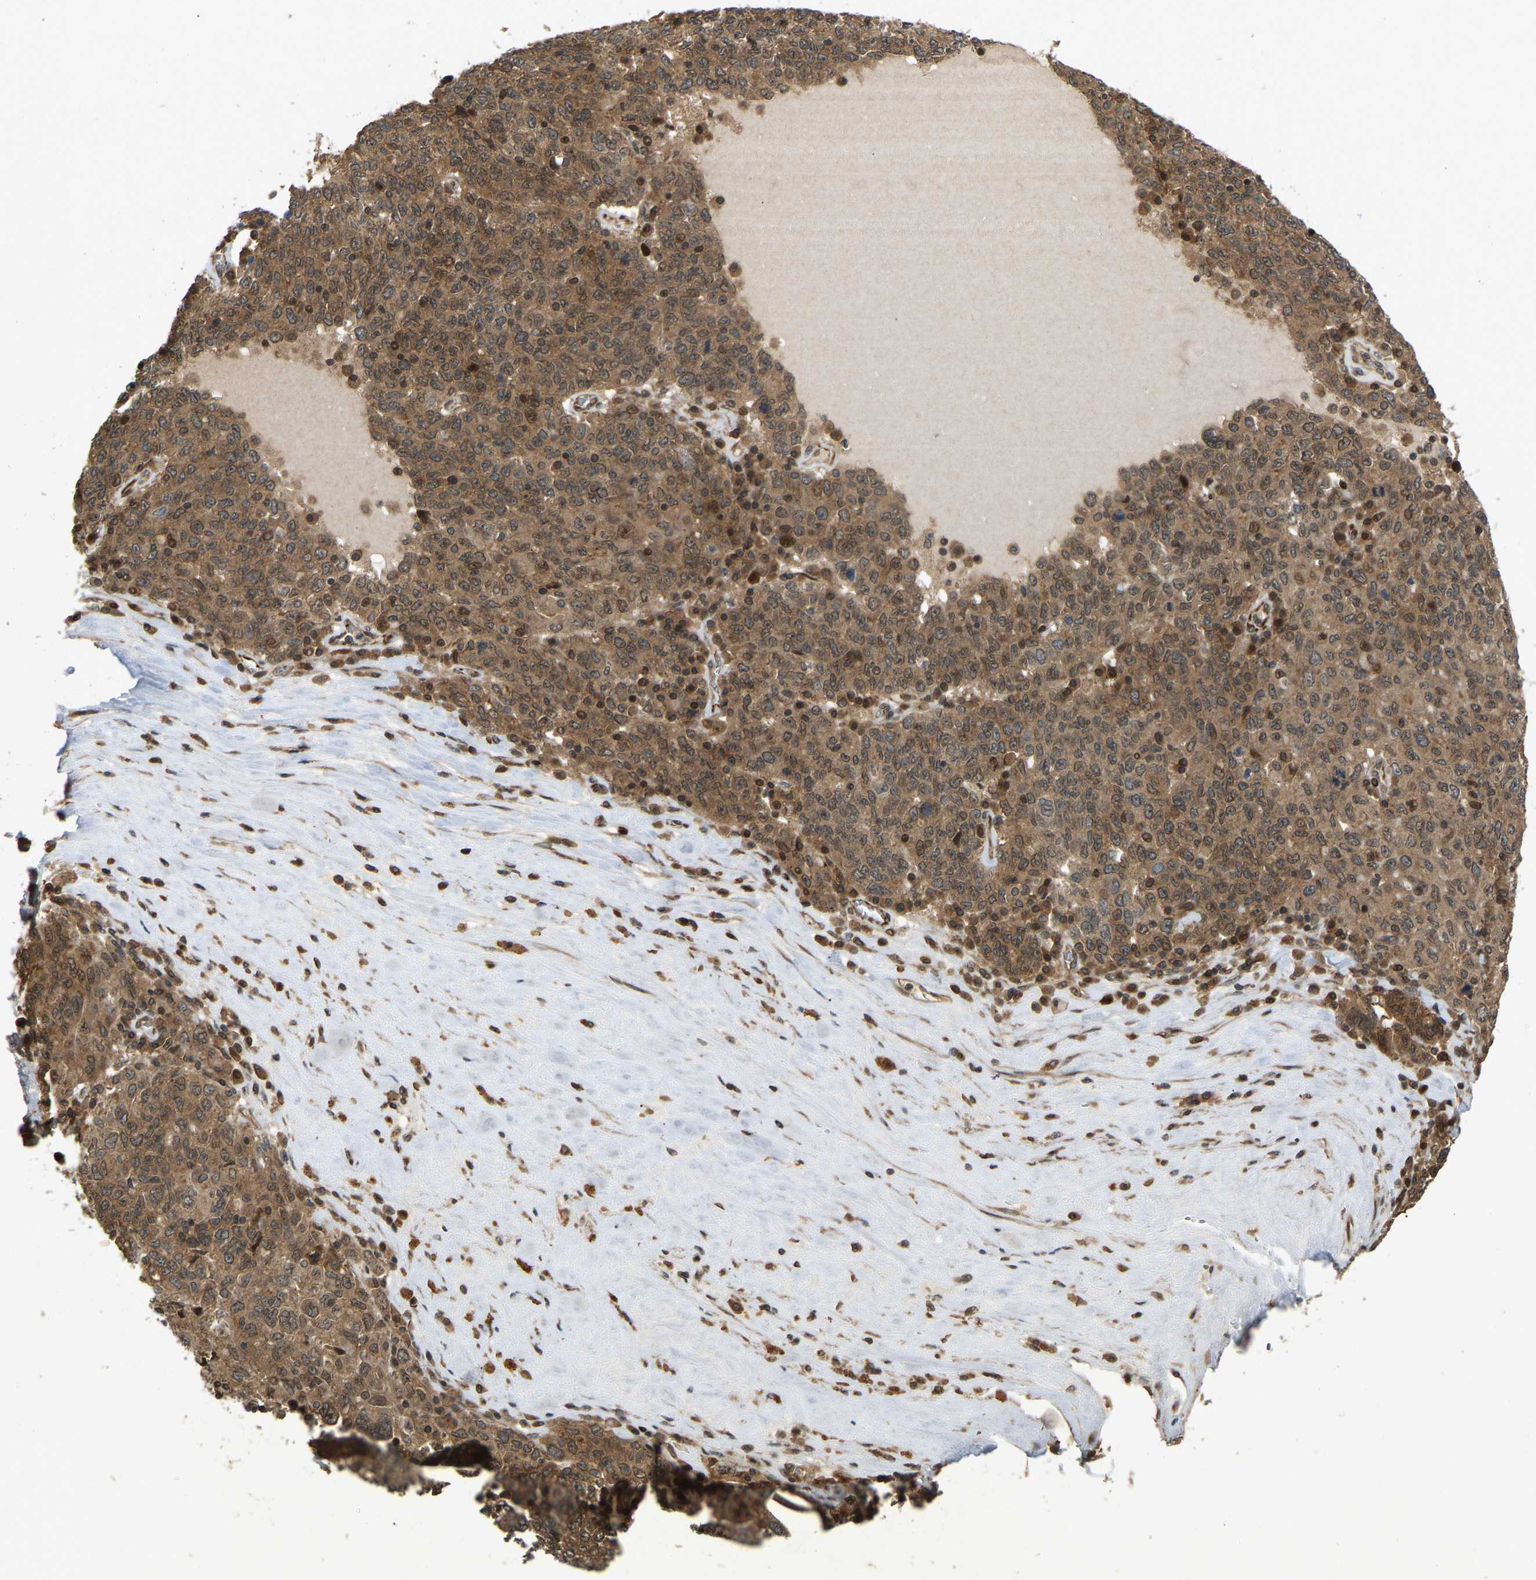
{"staining": {"intensity": "moderate", "quantity": ">75%", "location": "cytoplasmic/membranous,nuclear"}, "tissue": "ovarian cancer", "cell_type": "Tumor cells", "image_type": "cancer", "snomed": [{"axis": "morphology", "description": "Carcinoma, endometroid"}, {"axis": "topography", "description": "Ovary"}], "caption": "A medium amount of moderate cytoplasmic/membranous and nuclear expression is seen in about >75% of tumor cells in ovarian endometroid carcinoma tissue.", "gene": "KIAA1549", "patient": {"sex": "female", "age": 62}}